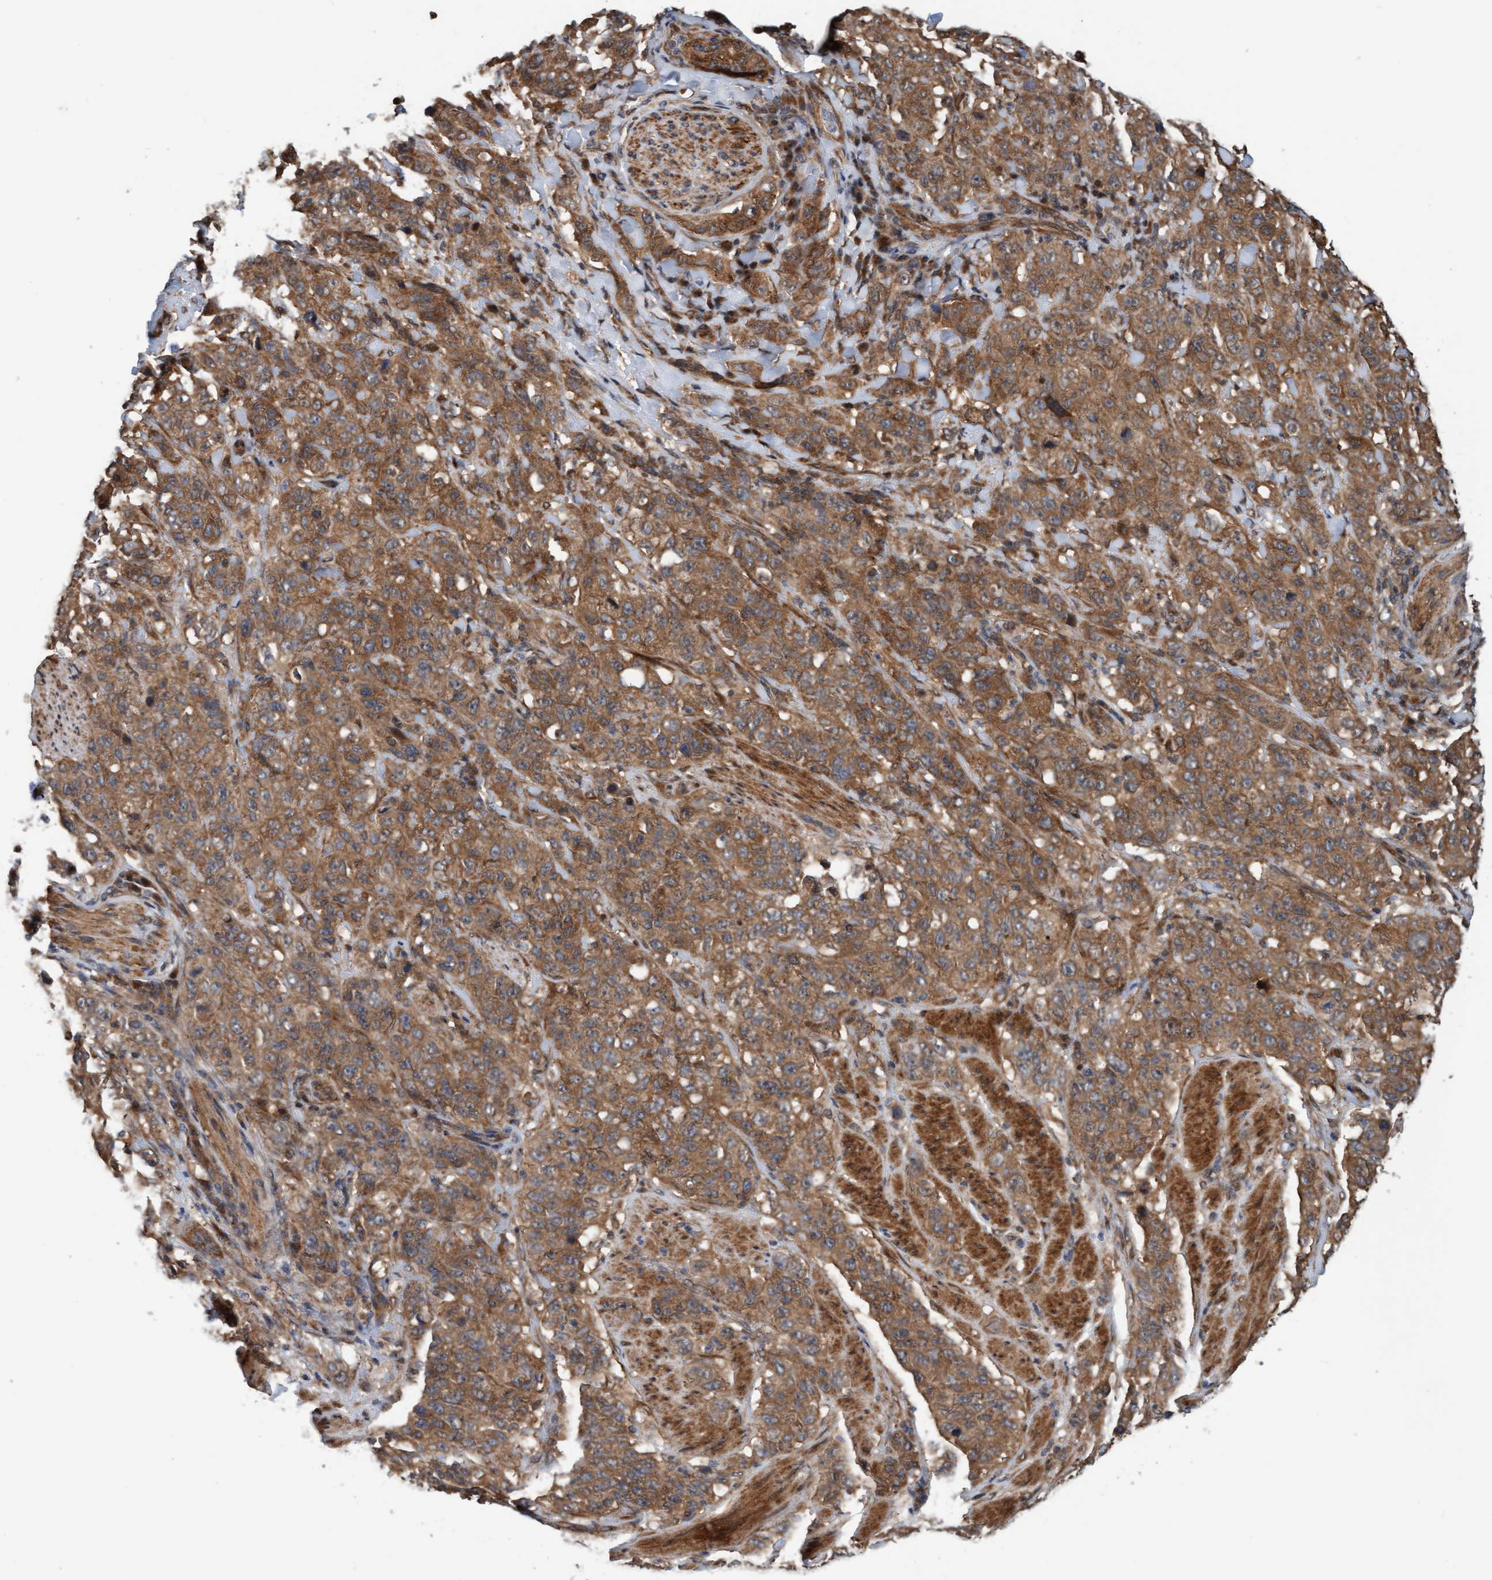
{"staining": {"intensity": "moderate", "quantity": ">75%", "location": "cytoplasmic/membranous"}, "tissue": "stomach cancer", "cell_type": "Tumor cells", "image_type": "cancer", "snomed": [{"axis": "morphology", "description": "Adenocarcinoma, NOS"}, {"axis": "topography", "description": "Stomach"}], "caption": "IHC image of neoplastic tissue: human stomach cancer stained using immunohistochemistry (IHC) demonstrates medium levels of moderate protein expression localized specifically in the cytoplasmic/membranous of tumor cells, appearing as a cytoplasmic/membranous brown color.", "gene": "MLXIP", "patient": {"sex": "male", "age": 48}}